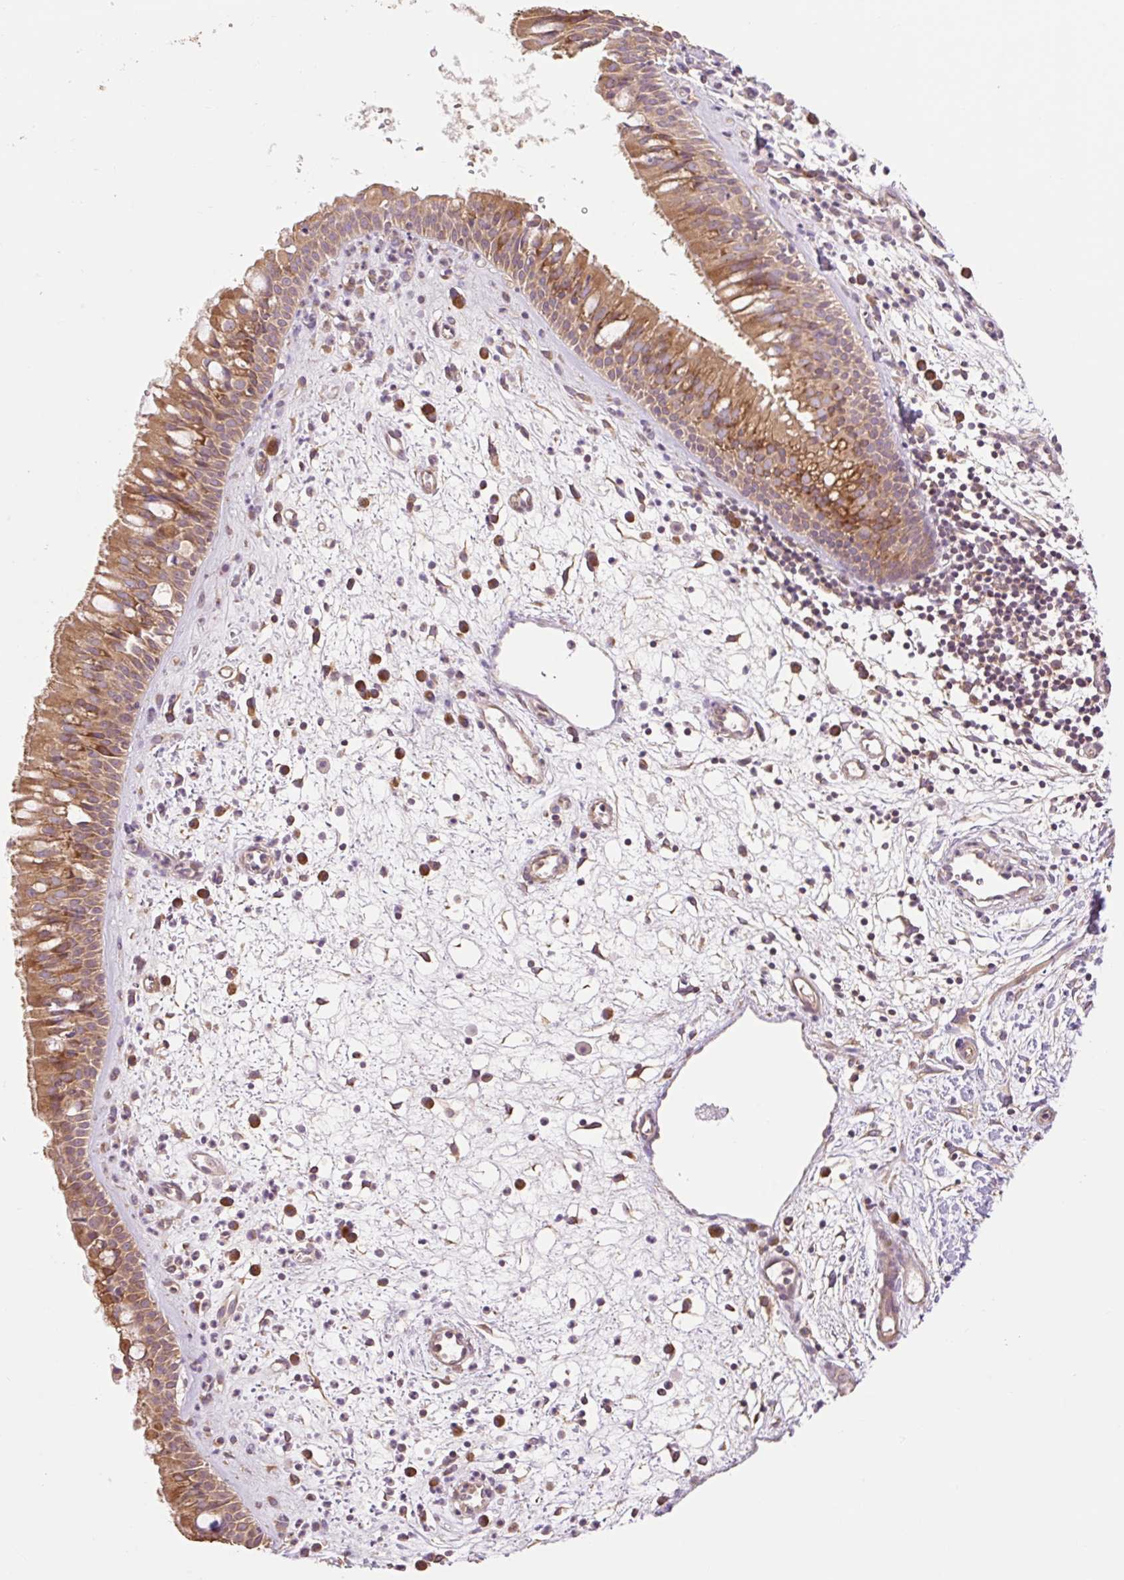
{"staining": {"intensity": "strong", "quantity": "25%-75%", "location": "cytoplasmic/membranous"}, "tissue": "nasopharynx", "cell_type": "Respiratory epithelial cells", "image_type": "normal", "snomed": [{"axis": "morphology", "description": "Normal tissue, NOS"}, {"axis": "topography", "description": "Nasopharynx"}], "caption": "Immunohistochemical staining of unremarkable nasopharynx displays strong cytoplasmic/membranous protein positivity in about 25%-75% of respiratory epithelial cells.", "gene": "DESI1", "patient": {"sex": "male", "age": 65}}